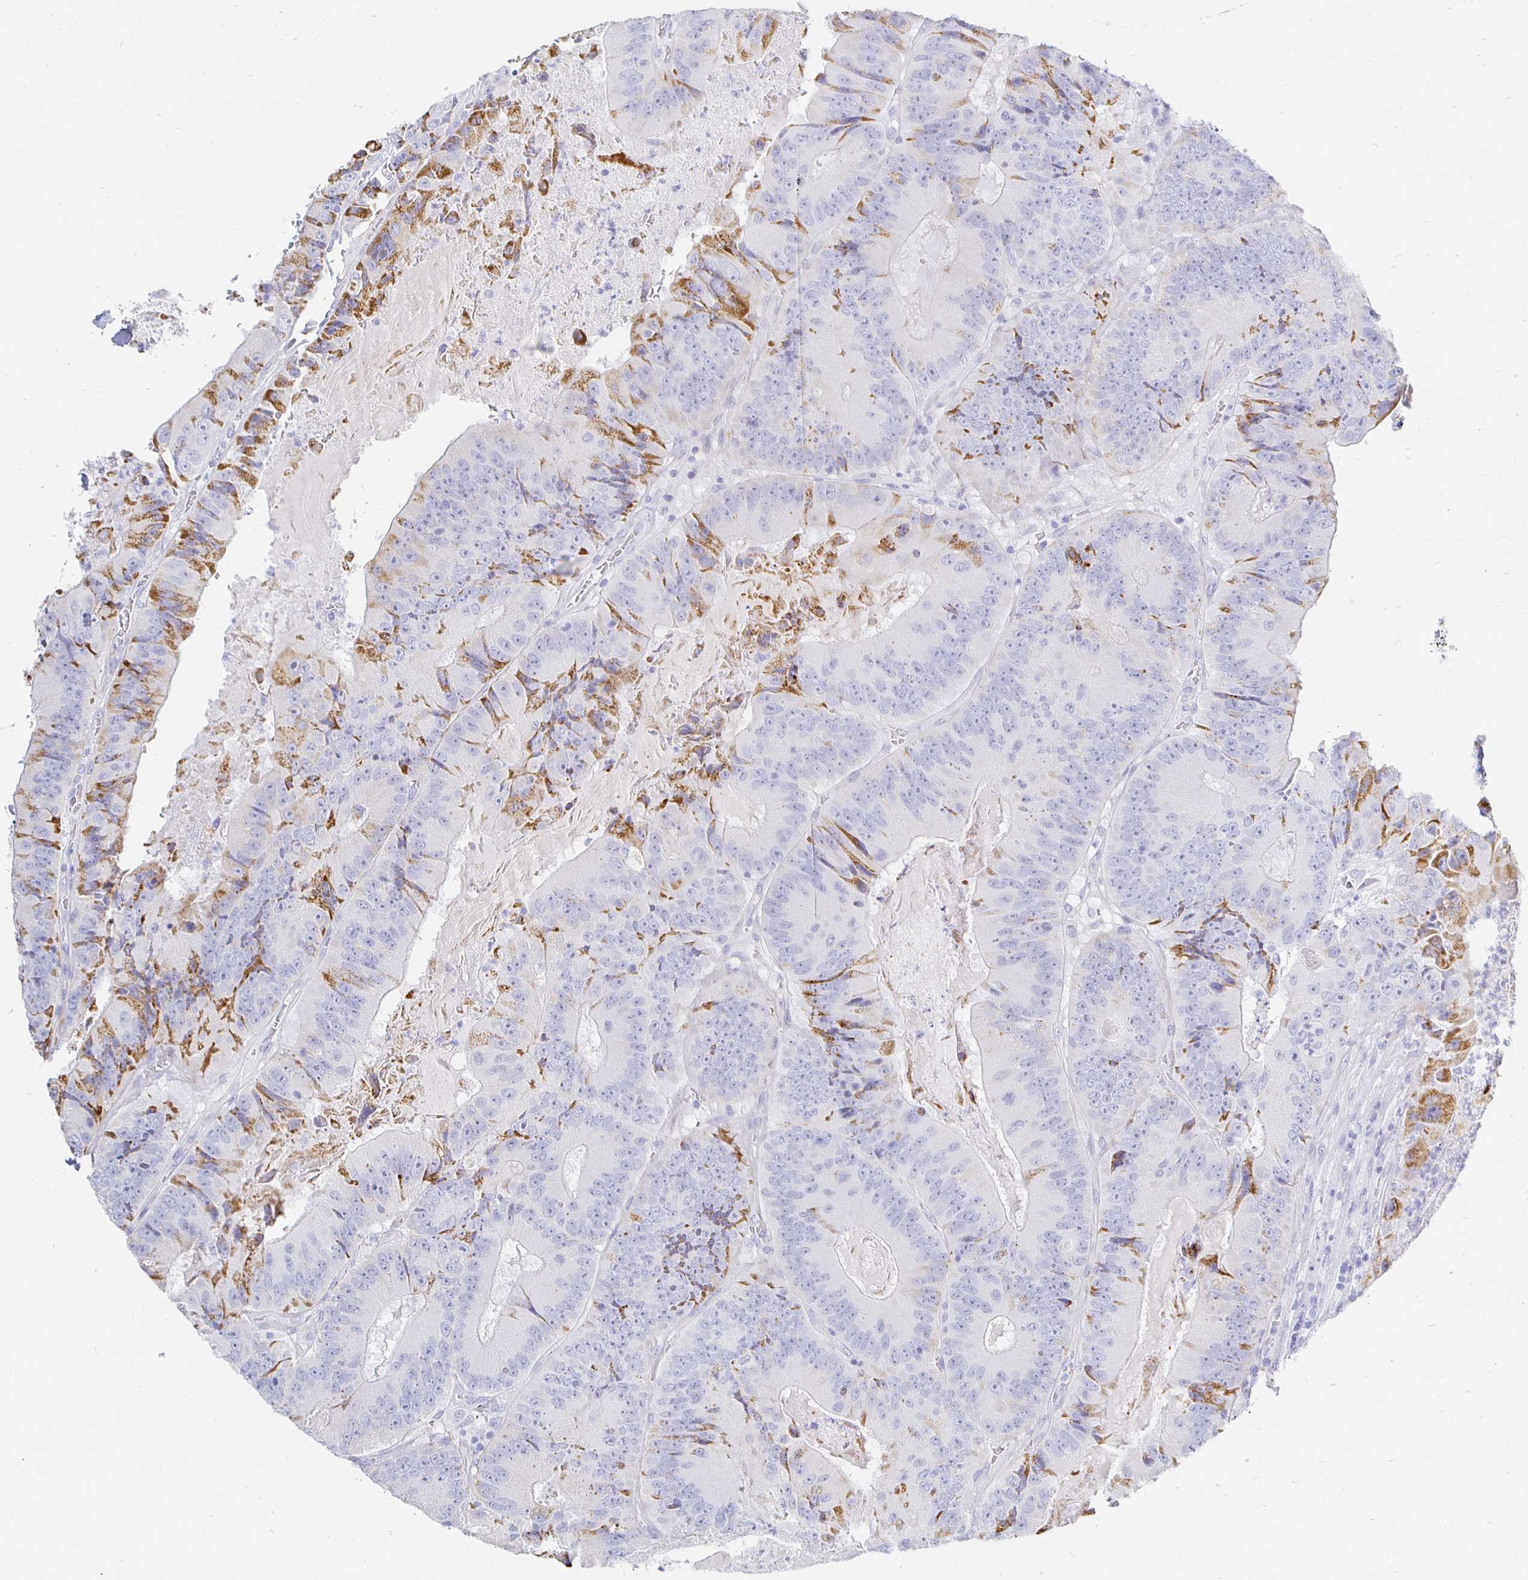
{"staining": {"intensity": "moderate", "quantity": "<25%", "location": "cytoplasmic/membranous"}, "tissue": "colorectal cancer", "cell_type": "Tumor cells", "image_type": "cancer", "snomed": [{"axis": "morphology", "description": "Adenocarcinoma, NOS"}, {"axis": "topography", "description": "Colon"}], "caption": "Immunohistochemistry (IHC) staining of colorectal cancer (adenocarcinoma), which reveals low levels of moderate cytoplasmic/membranous expression in about <25% of tumor cells indicating moderate cytoplasmic/membranous protein positivity. The staining was performed using DAB (3,3'-diaminobenzidine) (brown) for protein detection and nuclei were counterstained in hematoxylin (blue).", "gene": "CR2", "patient": {"sex": "female", "age": 86}}